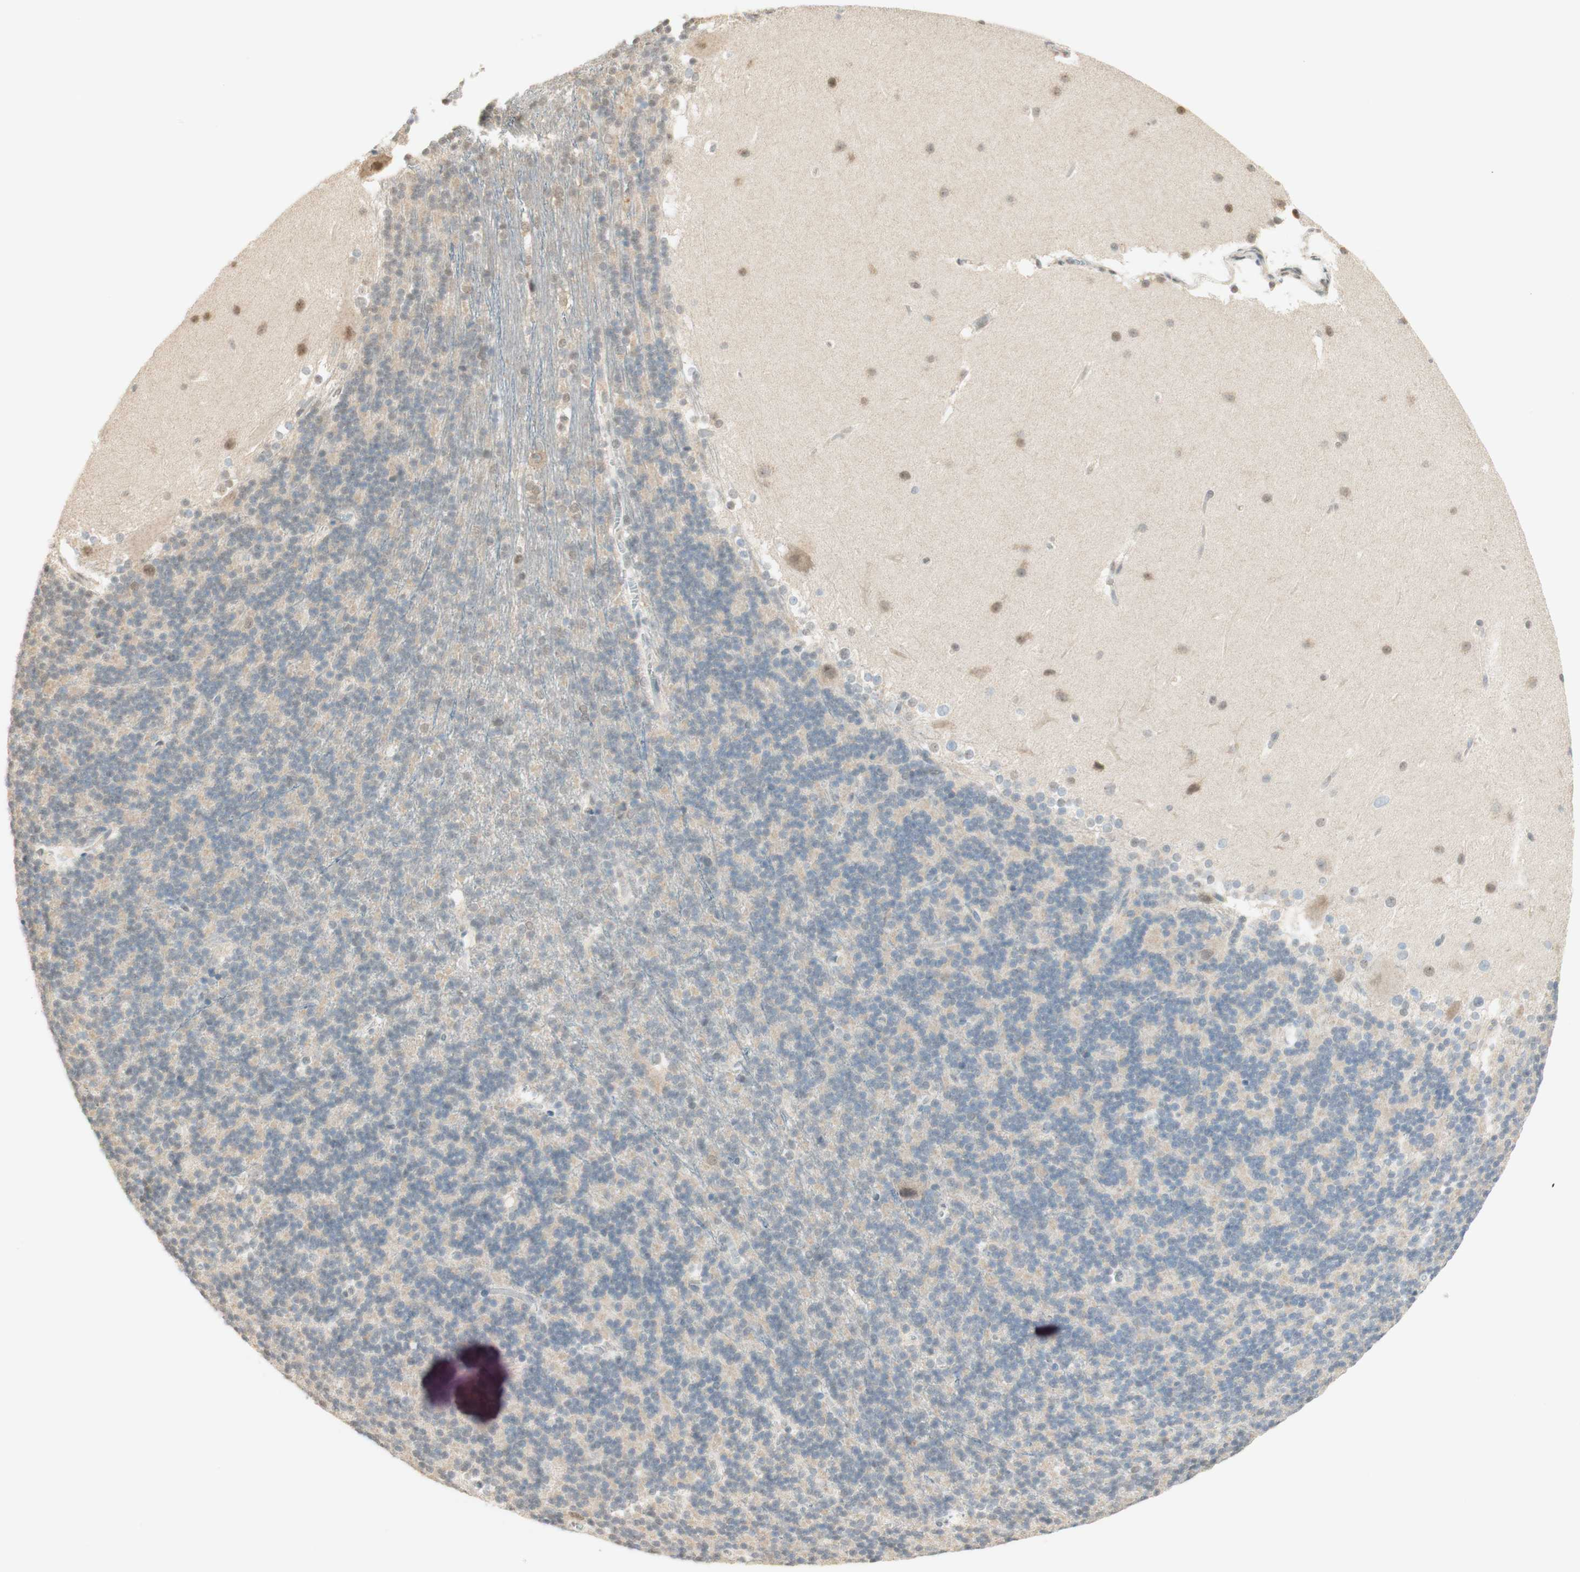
{"staining": {"intensity": "weak", "quantity": "<25%", "location": "cytoplasmic/membranous"}, "tissue": "cerebellum", "cell_type": "Cells in granular layer", "image_type": "normal", "snomed": [{"axis": "morphology", "description": "Normal tissue, NOS"}, {"axis": "topography", "description": "Cerebellum"}], "caption": "DAB (3,3'-diaminobenzidine) immunohistochemical staining of unremarkable human cerebellum demonstrates no significant staining in cells in granular layer.", "gene": "SPINT2", "patient": {"sex": "female", "age": 19}}